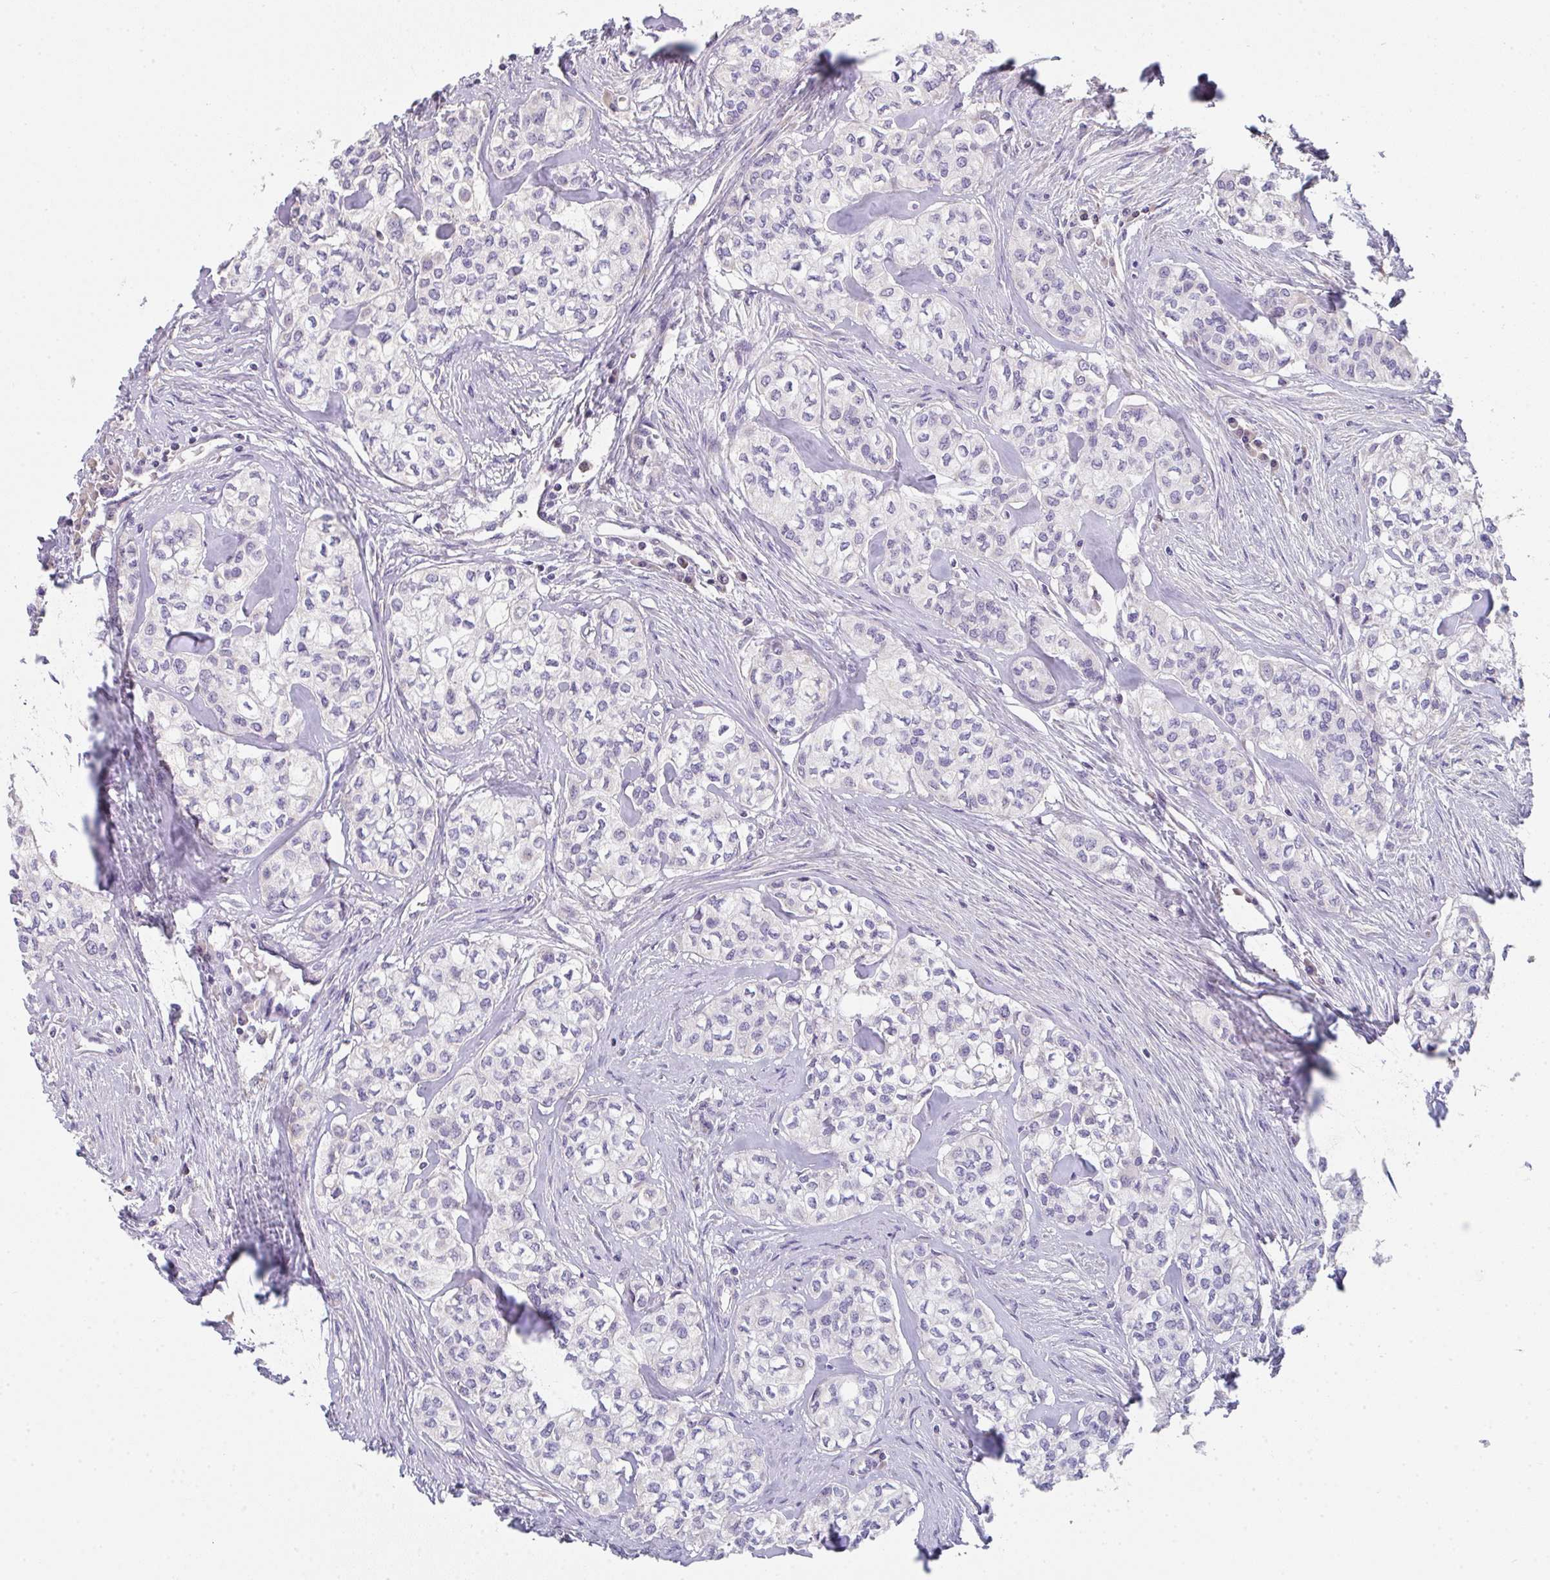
{"staining": {"intensity": "negative", "quantity": "none", "location": "none"}, "tissue": "head and neck cancer", "cell_type": "Tumor cells", "image_type": "cancer", "snomed": [{"axis": "morphology", "description": "Adenocarcinoma, NOS"}, {"axis": "topography", "description": "Head-Neck"}], "caption": "Image shows no protein staining in tumor cells of head and neck adenocarcinoma tissue.", "gene": "CACNA1S", "patient": {"sex": "male", "age": 81}}